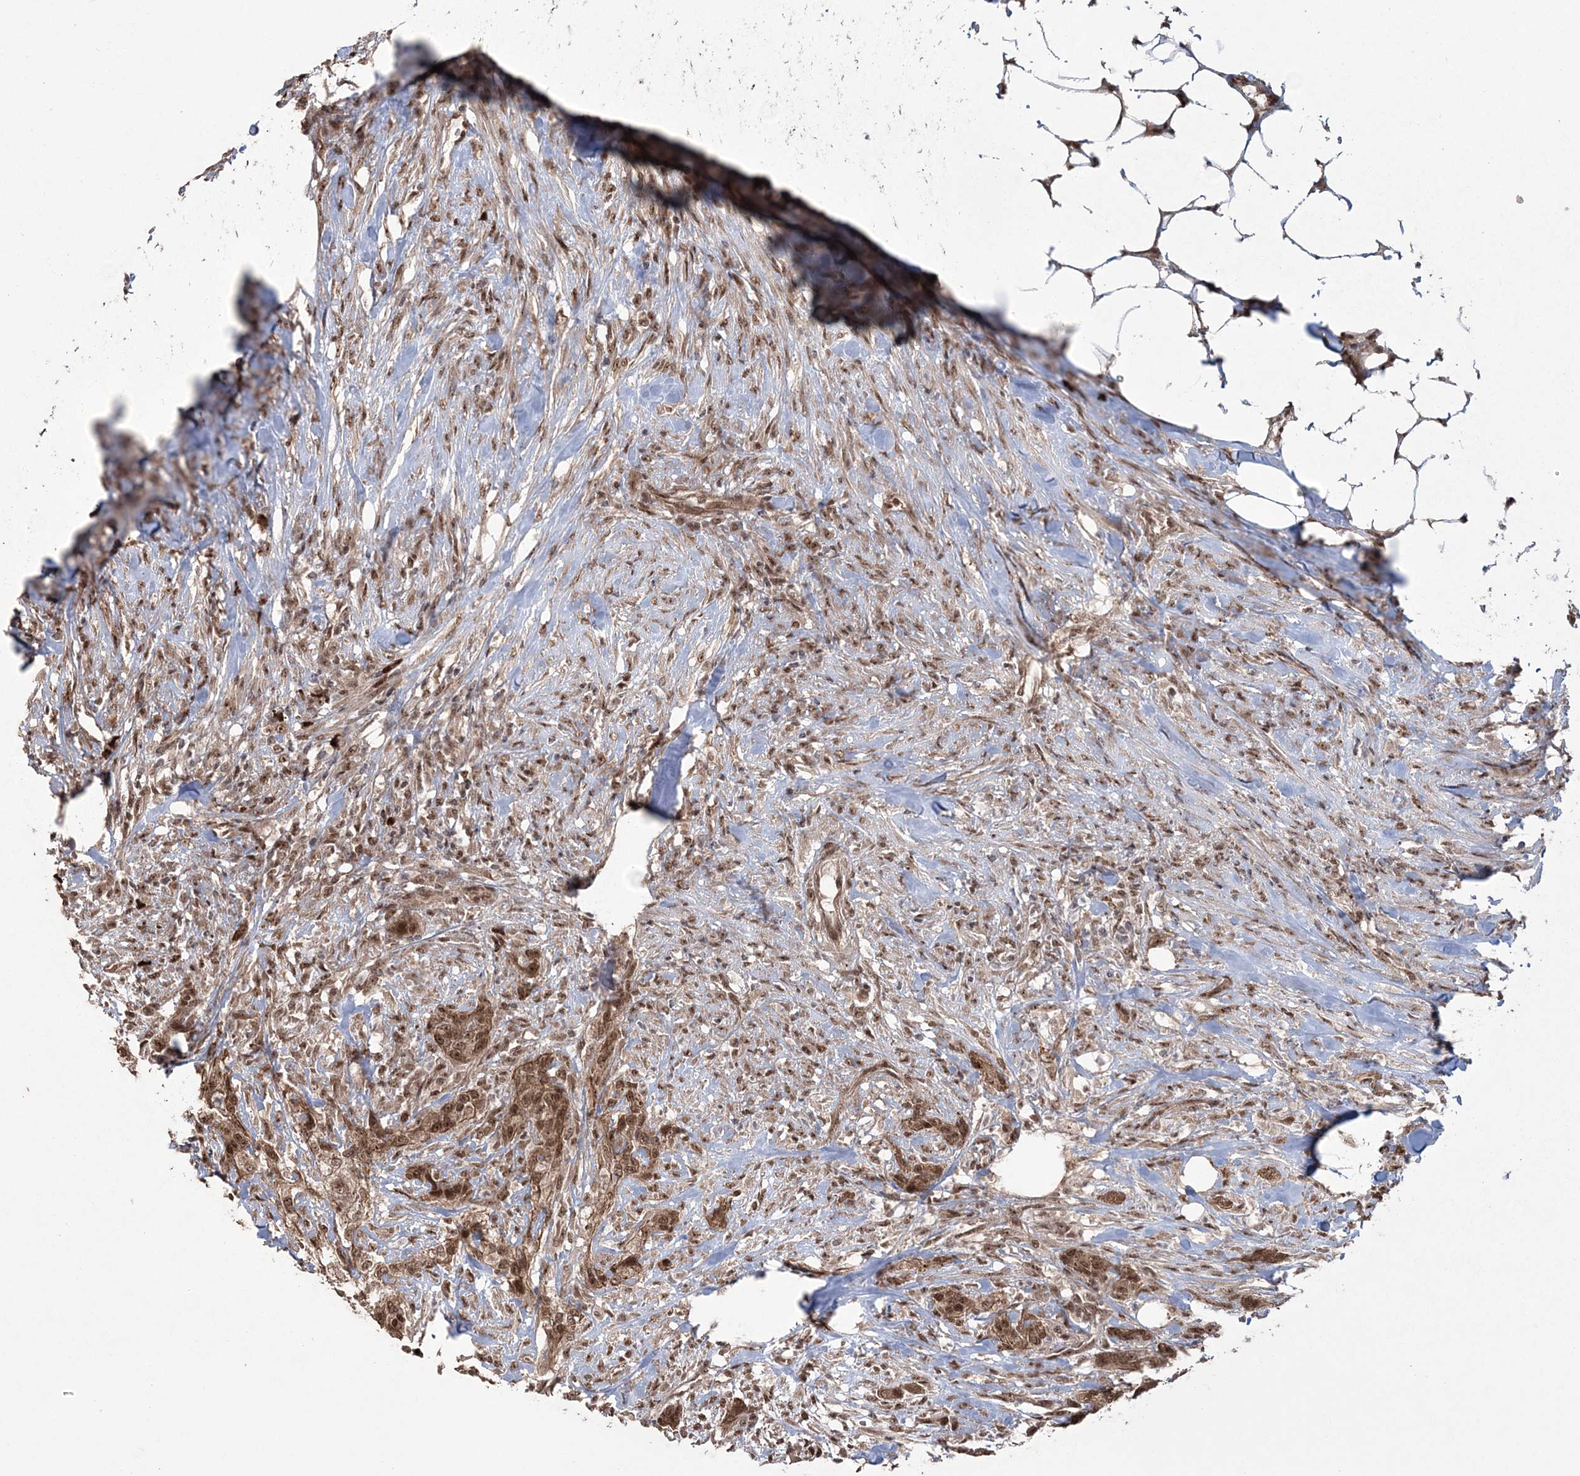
{"staining": {"intensity": "moderate", "quantity": ">75%", "location": "cytoplasmic/membranous,nuclear"}, "tissue": "urothelial cancer", "cell_type": "Tumor cells", "image_type": "cancer", "snomed": [{"axis": "morphology", "description": "Urothelial carcinoma, High grade"}, {"axis": "topography", "description": "Urinary bladder"}], "caption": "Urothelial cancer stained for a protein demonstrates moderate cytoplasmic/membranous and nuclear positivity in tumor cells. Nuclei are stained in blue.", "gene": "EPB41L4A", "patient": {"sex": "male", "age": 35}}